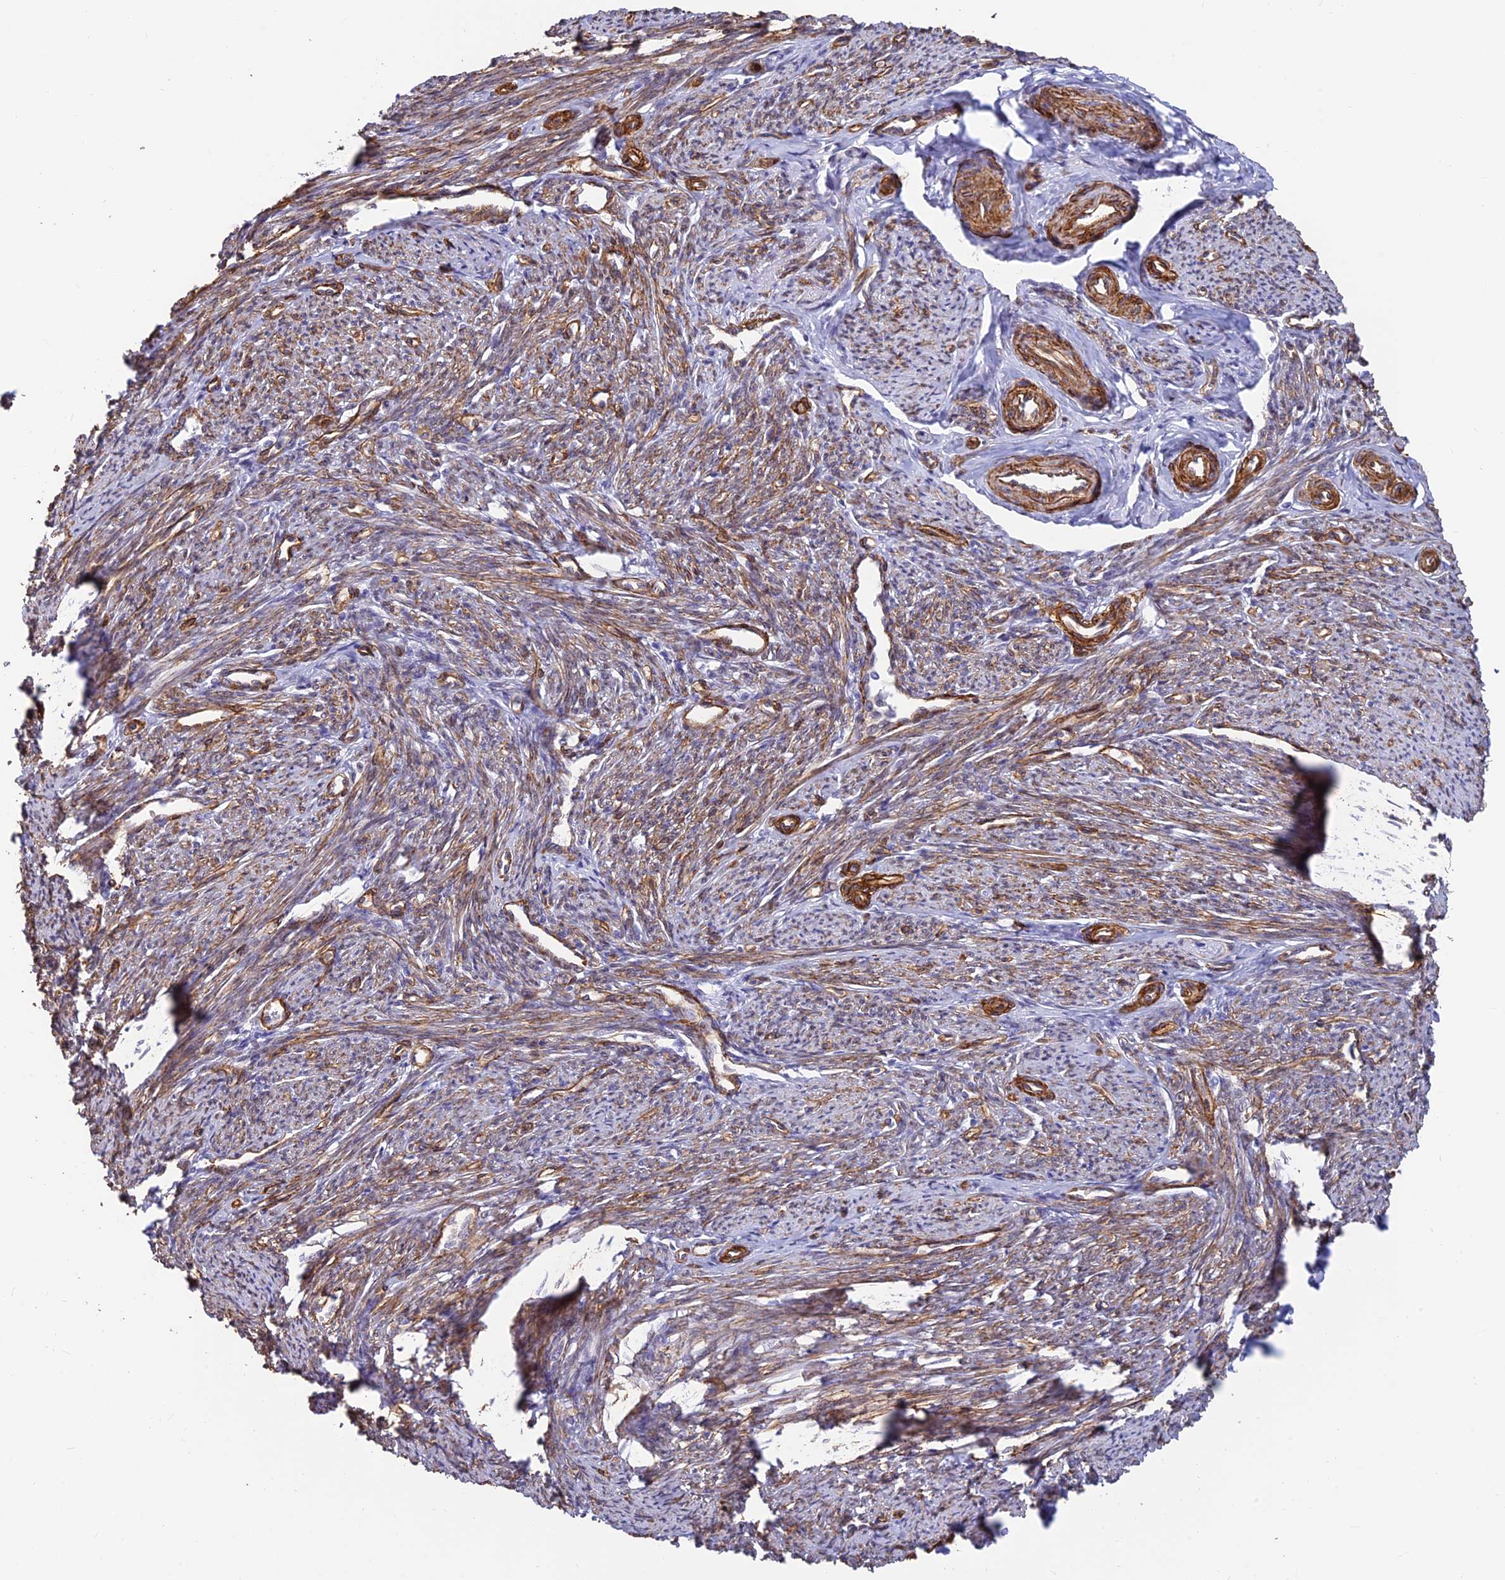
{"staining": {"intensity": "strong", "quantity": ">75%", "location": "cytoplasmic/membranous"}, "tissue": "smooth muscle", "cell_type": "Smooth muscle cells", "image_type": "normal", "snomed": [{"axis": "morphology", "description": "Normal tissue, NOS"}, {"axis": "topography", "description": "Smooth muscle"}, {"axis": "topography", "description": "Uterus"}], "caption": "Immunohistochemistry (IHC) (DAB (3,3'-diaminobenzidine)) staining of unremarkable human smooth muscle shows strong cytoplasmic/membranous protein staining in approximately >75% of smooth muscle cells.", "gene": "ALDH1L2", "patient": {"sex": "female", "age": 59}}